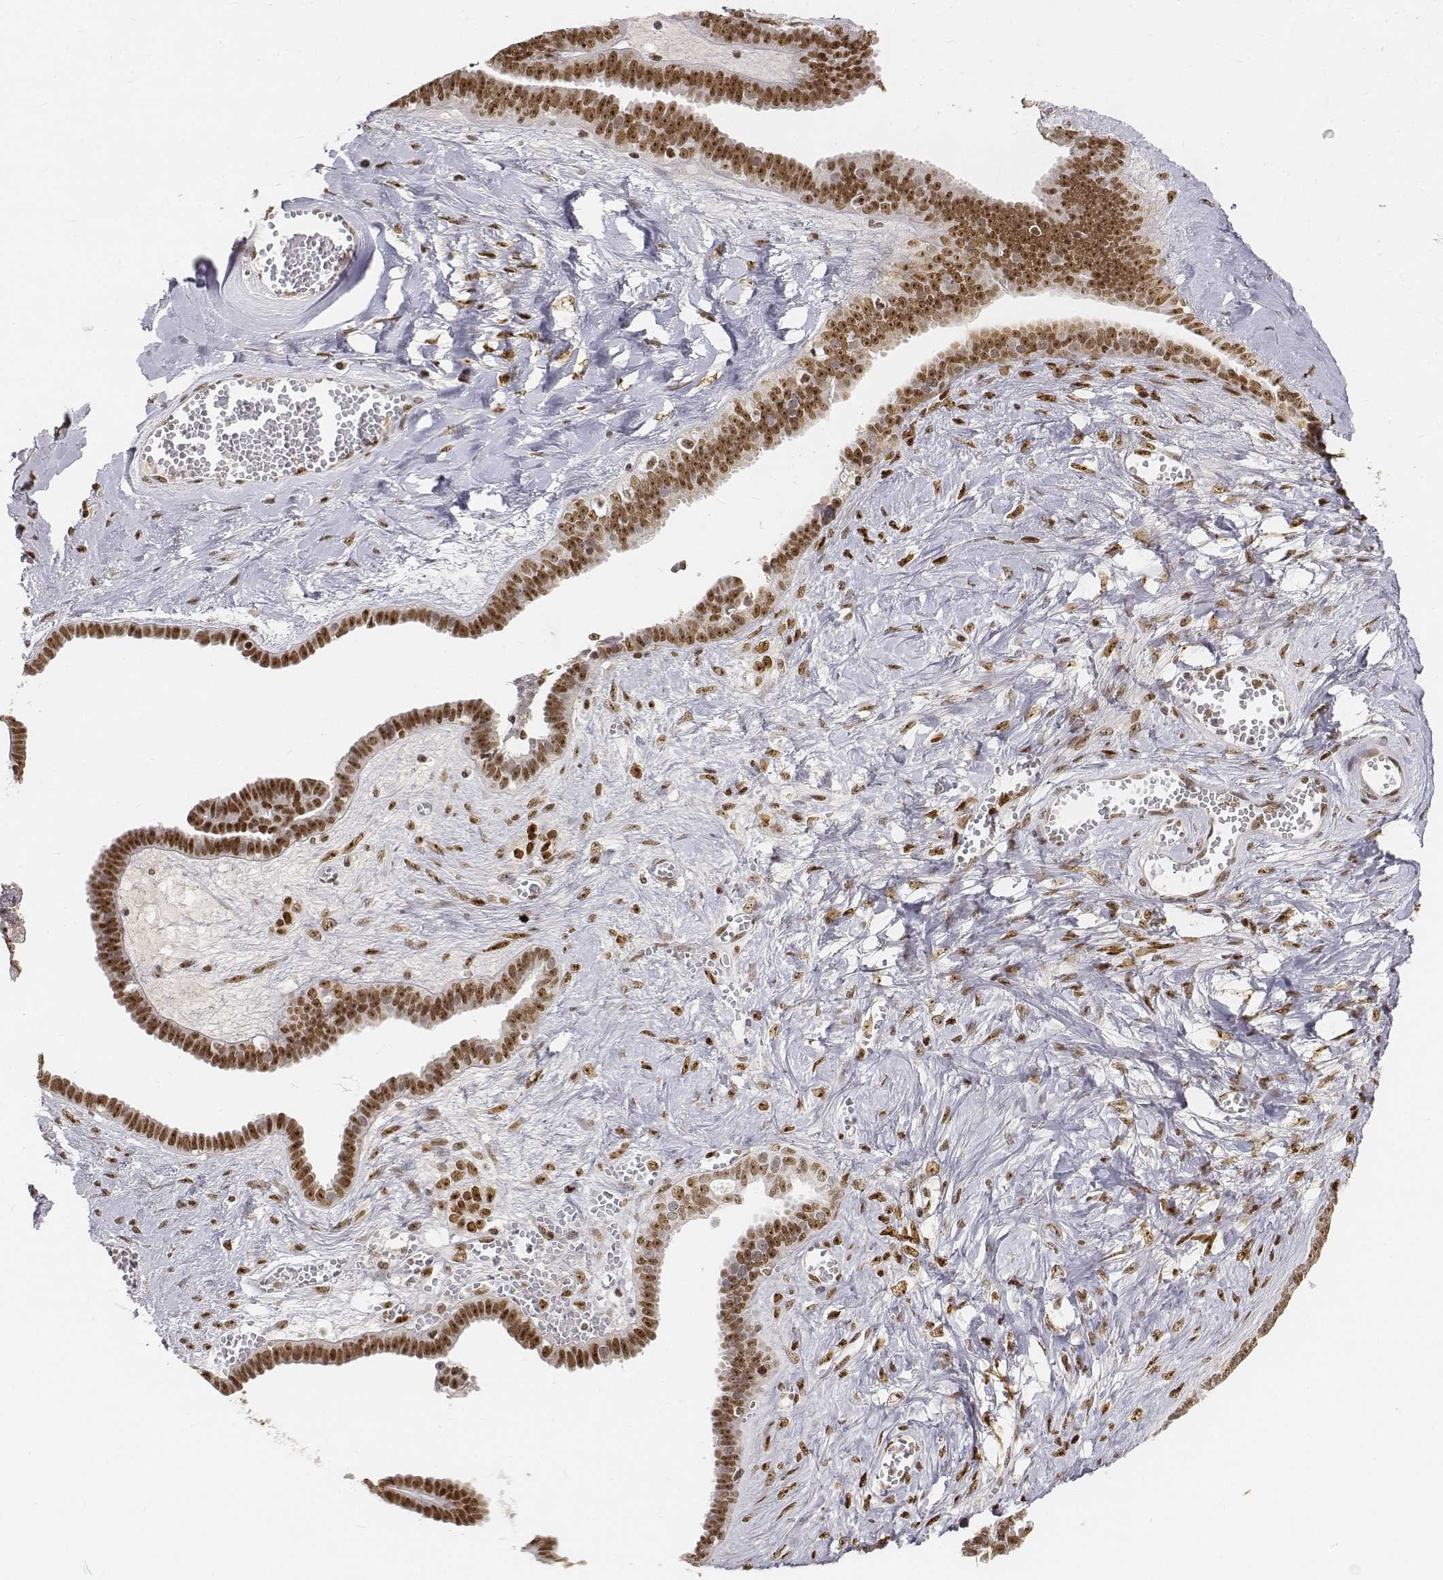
{"staining": {"intensity": "strong", "quantity": ">75%", "location": "nuclear"}, "tissue": "ovarian cancer", "cell_type": "Tumor cells", "image_type": "cancer", "snomed": [{"axis": "morphology", "description": "Cystadenocarcinoma, serous, NOS"}, {"axis": "topography", "description": "Ovary"}], "caption": "IHC image of neoplastic tissue: human ovarian serous cystadenocarcinoma stained using IHC displays high levels of strong protein expression localized specifically in the nuclear of tumor cells, appearing as a nuclear brown color.", "gene": "PHF6", "patient": {"sex": "female", "age": 71}}